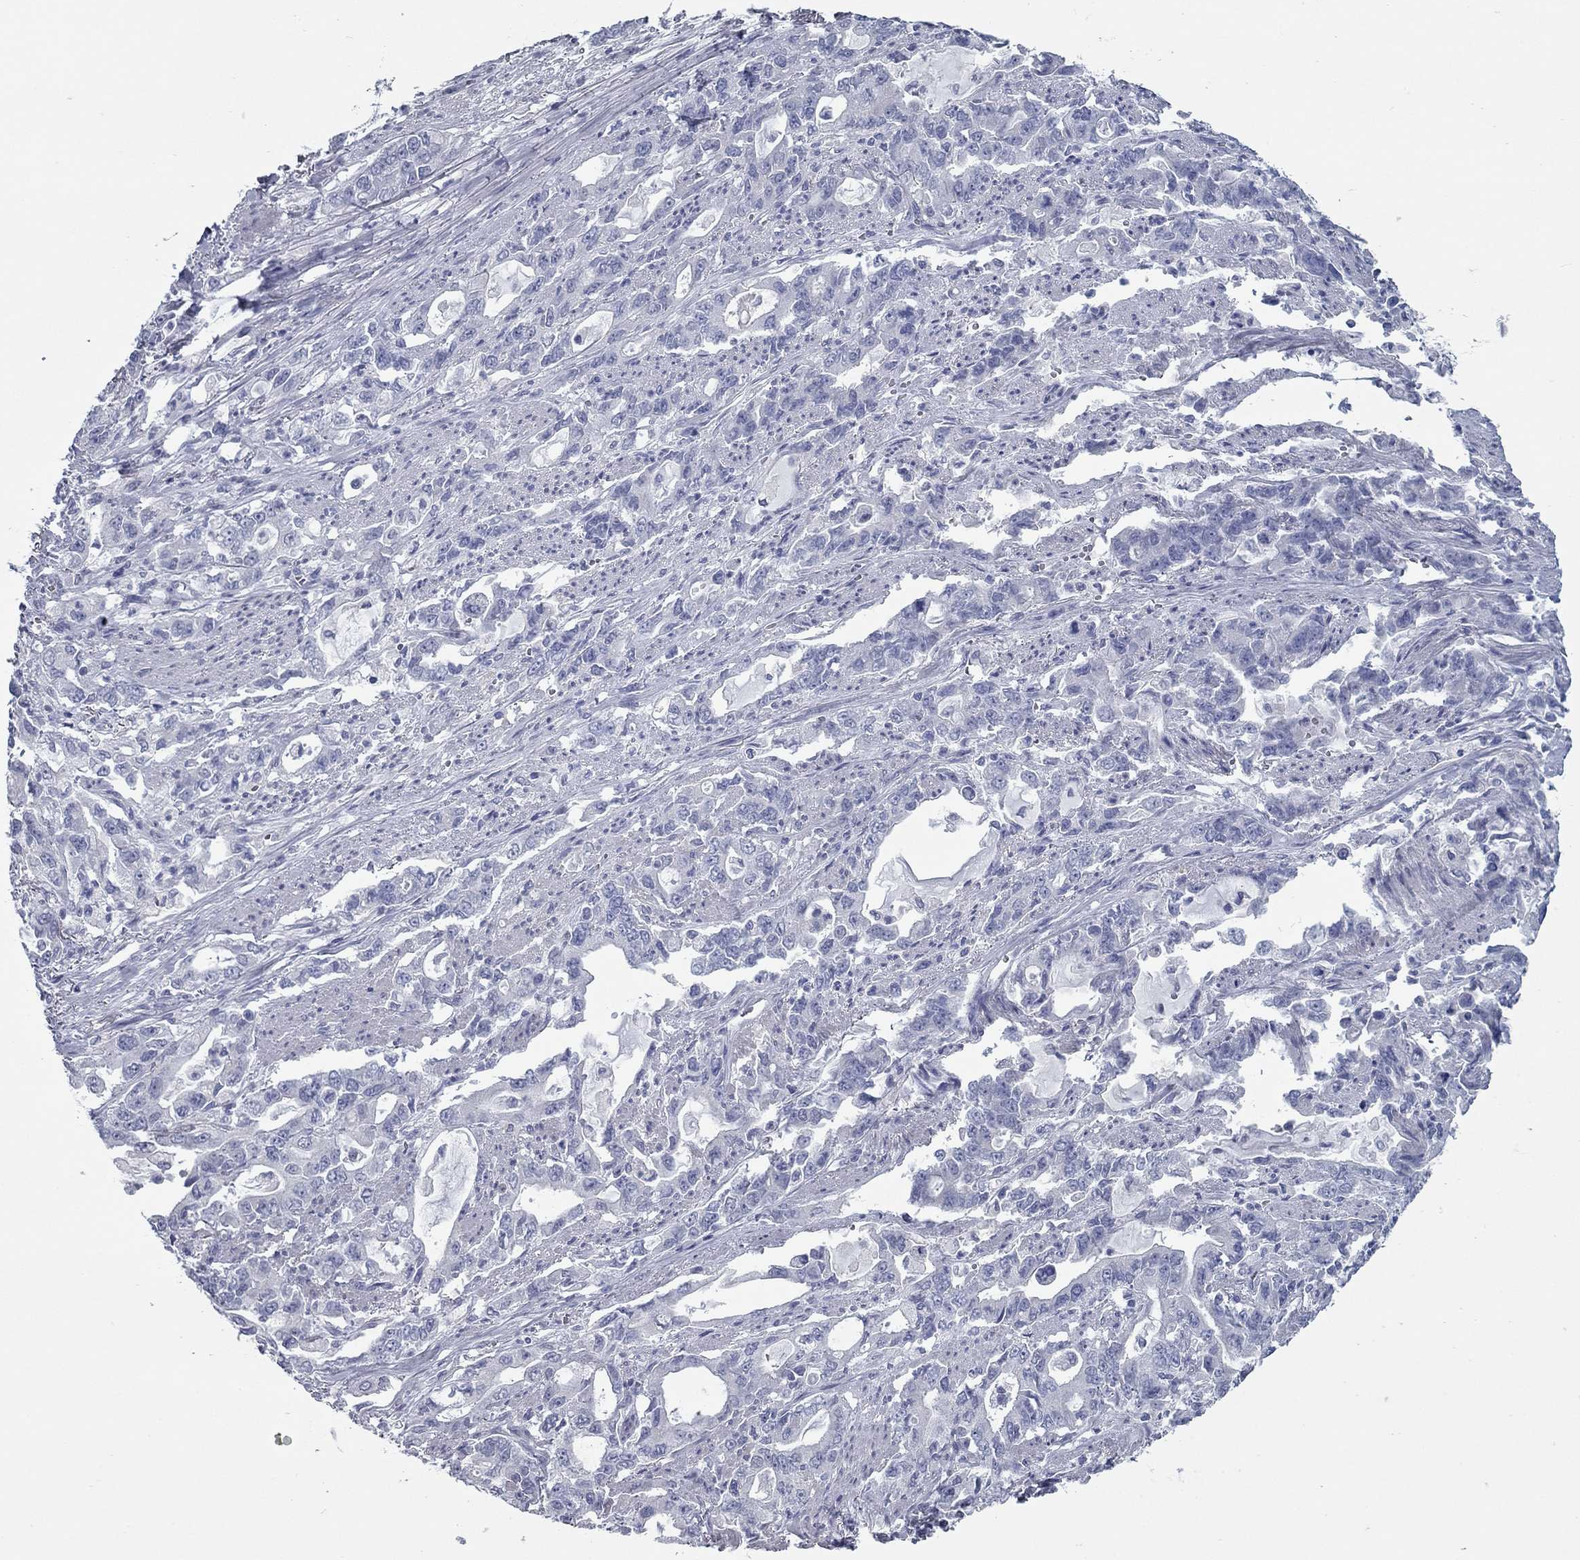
{"staining": {"intensity": "negative", "quantity": "none", "location": "none"}, "tissue": "stomach cancer", "cell_type": "Tumor cells", "image_type": "cancer", "snomed": [{"axis": "morphology", "description": "Adenocarcinoma, NOS"}, {"axis": "topography", "description": "Stomach, upper"}], "caption": "Immunohistochemistry (IHC) micrograph of human adenocarcinoma (stomach) stained for a protein (brown), which displays no expression in tumor cells.", "gene": "KIRREL2", "patient": {"sex": "male", "age": 85}}